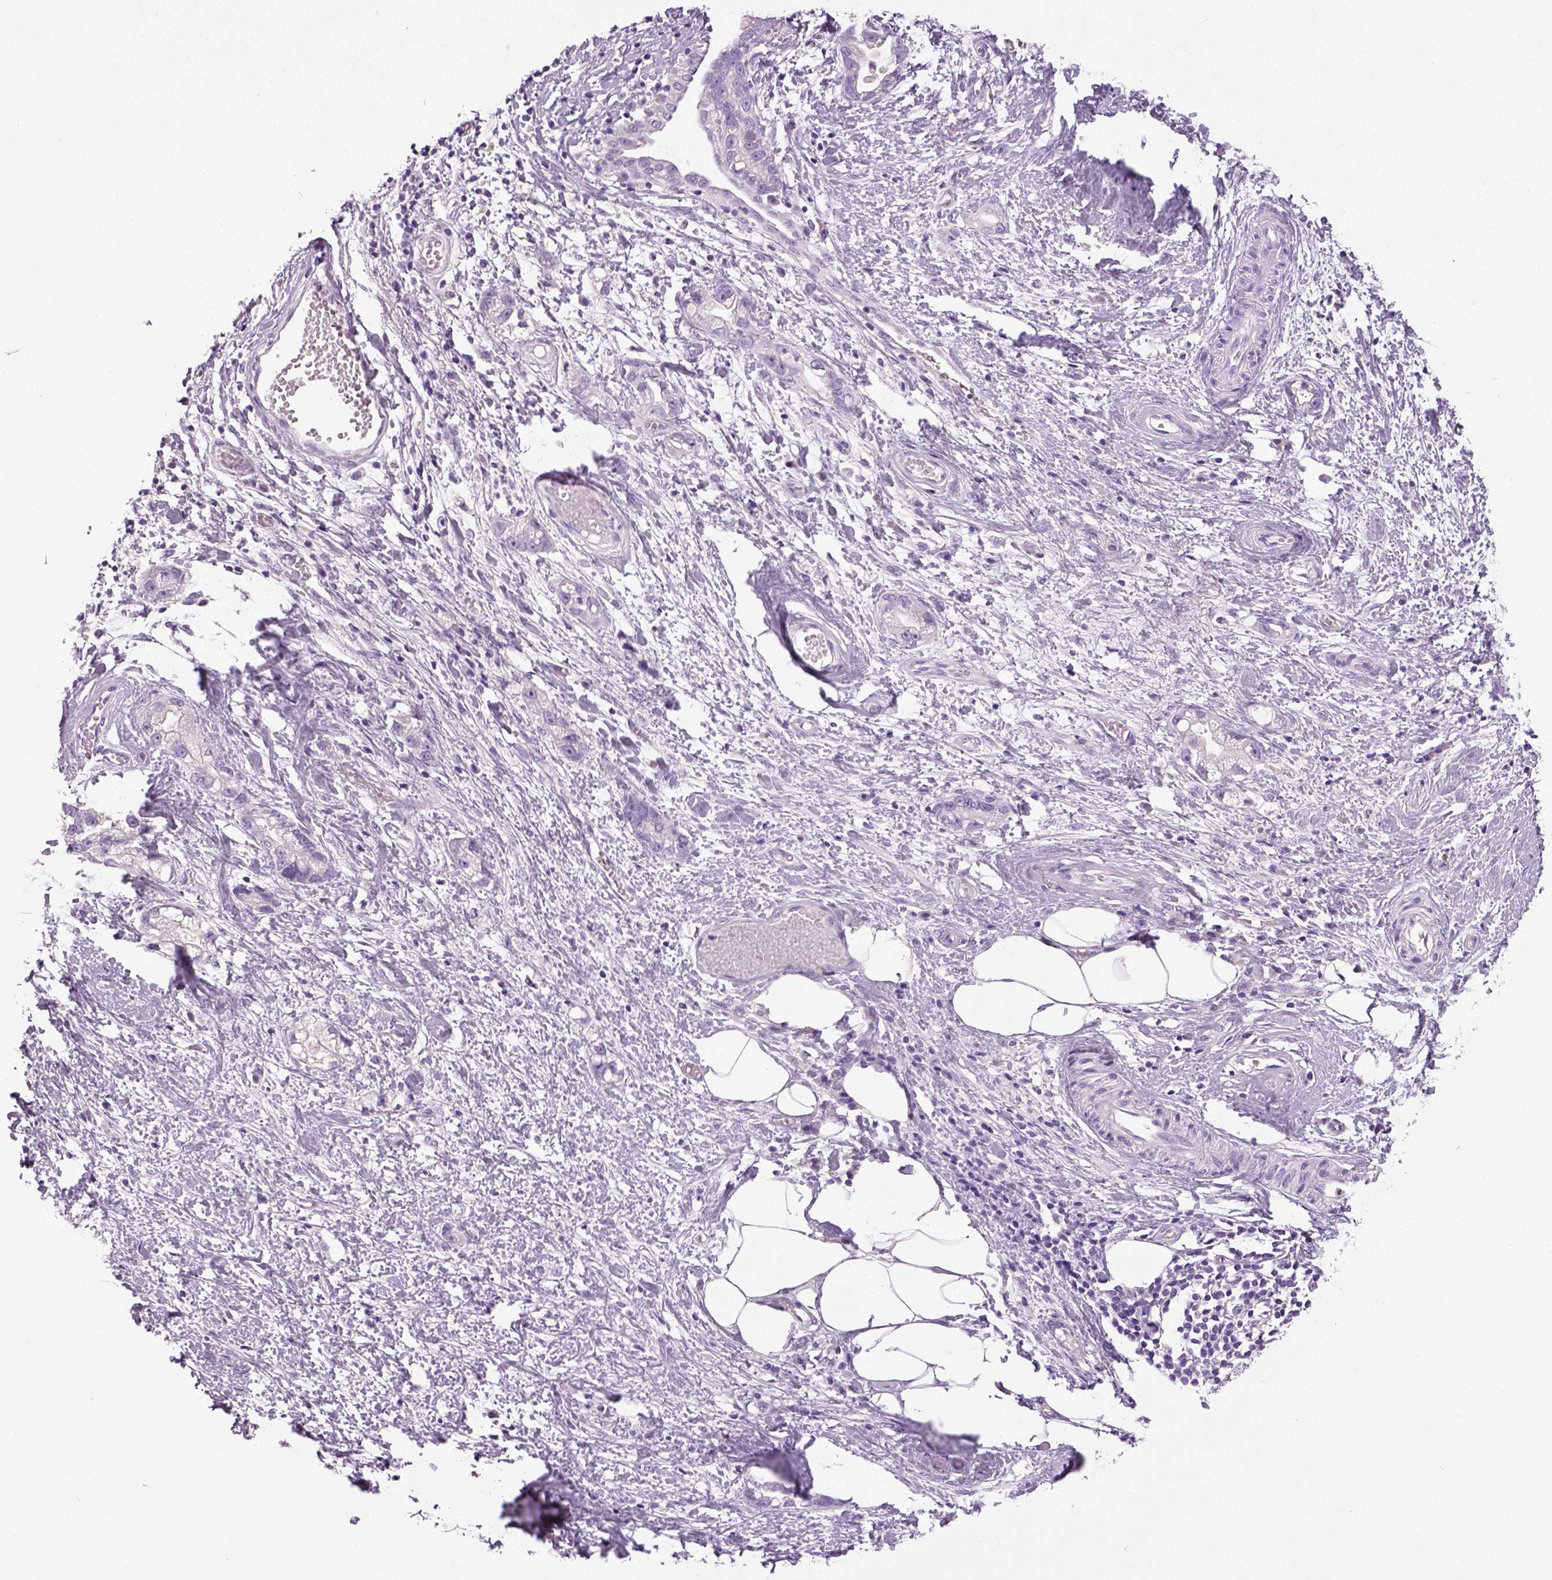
{"staining": {"intensity": "negative", "quantity": "none", "location": "none"}, "tissue": "stomach cancer", "cell_type": "Tumor cells", "image_type": "cancer", "snomed": [{"axis": "morphology", "description": "Adenocarcinoma, NOS"}, {"axis": "topography", "description": "Stomach"}], "caption": "IHC of stomach cancer (adenocarcinoma) reveals no positivity in tumor cells. (Immunohistochemistry, brightfield microscopy, high magnification).", "gene": "NECAB2", "patient": {"sex": "male", "age": 55}}